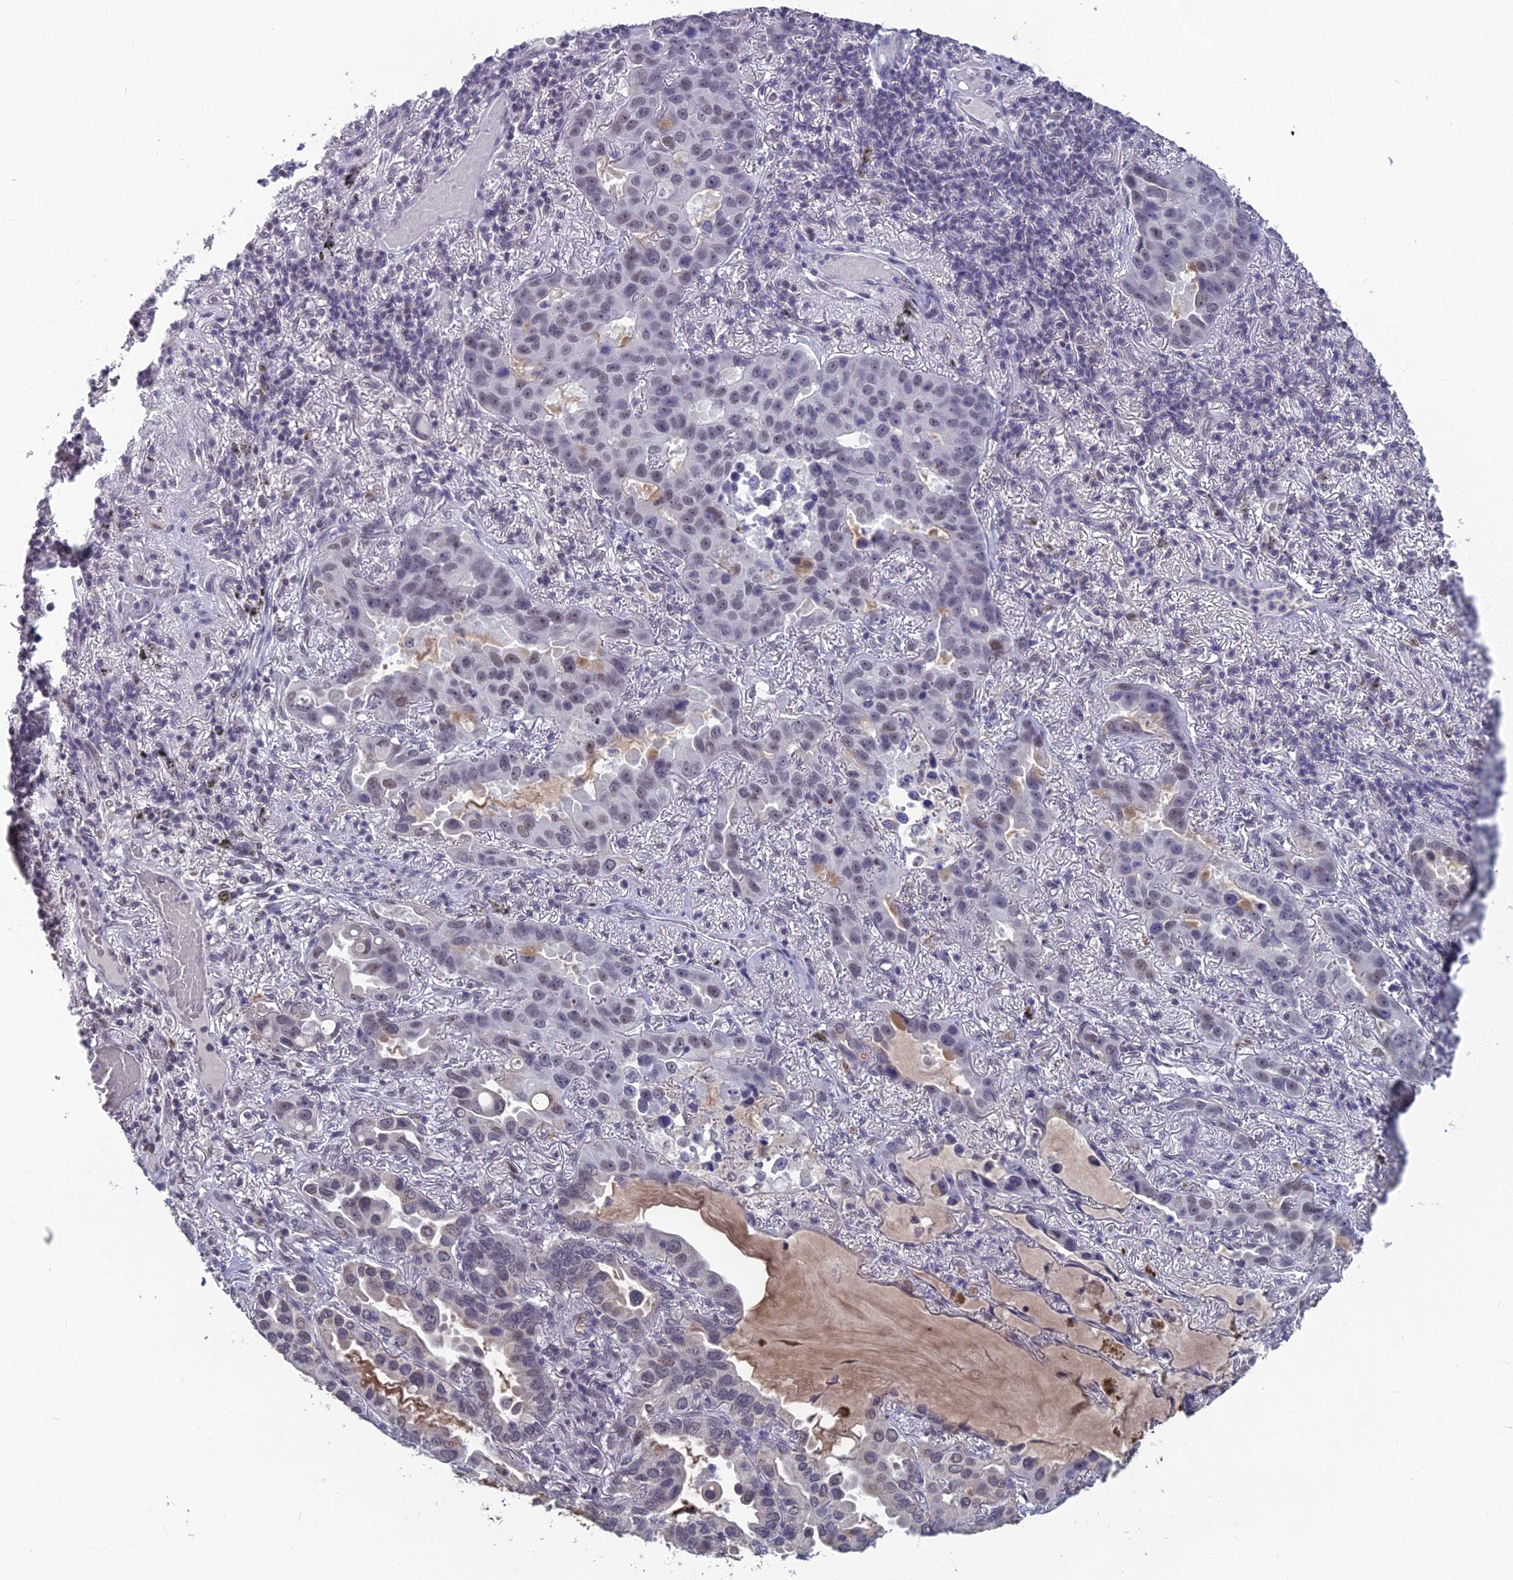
{"staining": {"intensity": "weak", "quantity": "25%-75%", "location": "nuclear"}, "tissue": "lung cancer", "cell_type": "Tumor cells", "image_type": "cancer", "snomed": [{"axis": "morphology", "description": "Adenocarcinoma, NOS"}, {"axis": "topography", "description": "Lung"}], "caption": "Immunohistochemistry (IHC) photomicrograph of lung cancer (adenocarcinoma) stained for a protein (brown), which displays low levels of weak nuclear staining in approximately 25%-75% of tumor cells.", "gene": "MT-CO3", "patient": {"sex": "male", "age": 64}}